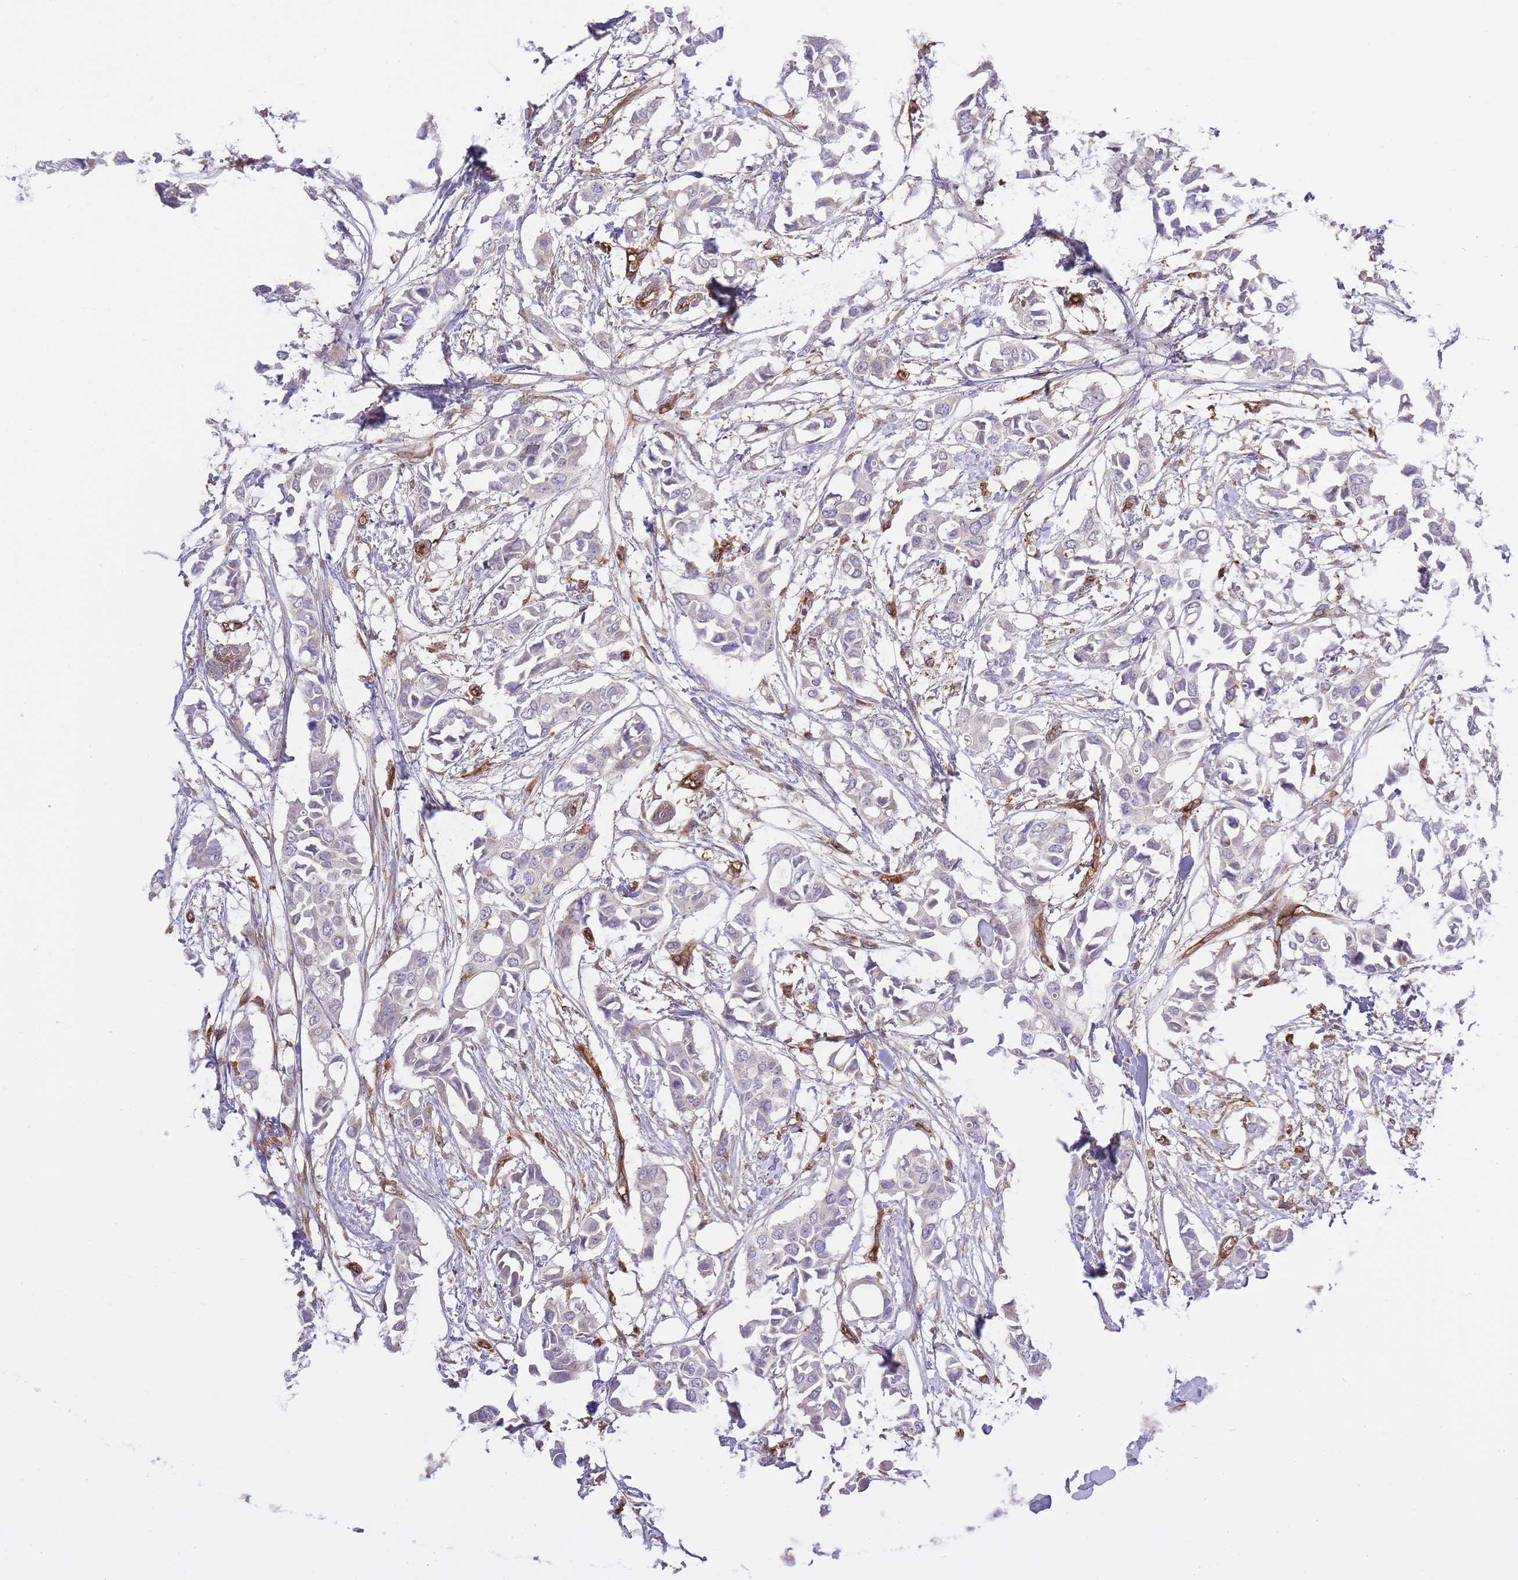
{"staining": {"intensity": "negative", "quantity": "none", "location": "none"}, "tissue": "breast cancer", "cell_type": "Tumor cells", "image_type": "cancer", "snomed": [{"axis": "morphology", "description": "Duct carcinoma"}, {"axis": "topography", "description": "Breast"}], "caption": "Tumor cells show no significant protein positivity in breast intraductal carcinoma.", "gene": "MSN", "patient": {"sex": "female", "age": 41}}